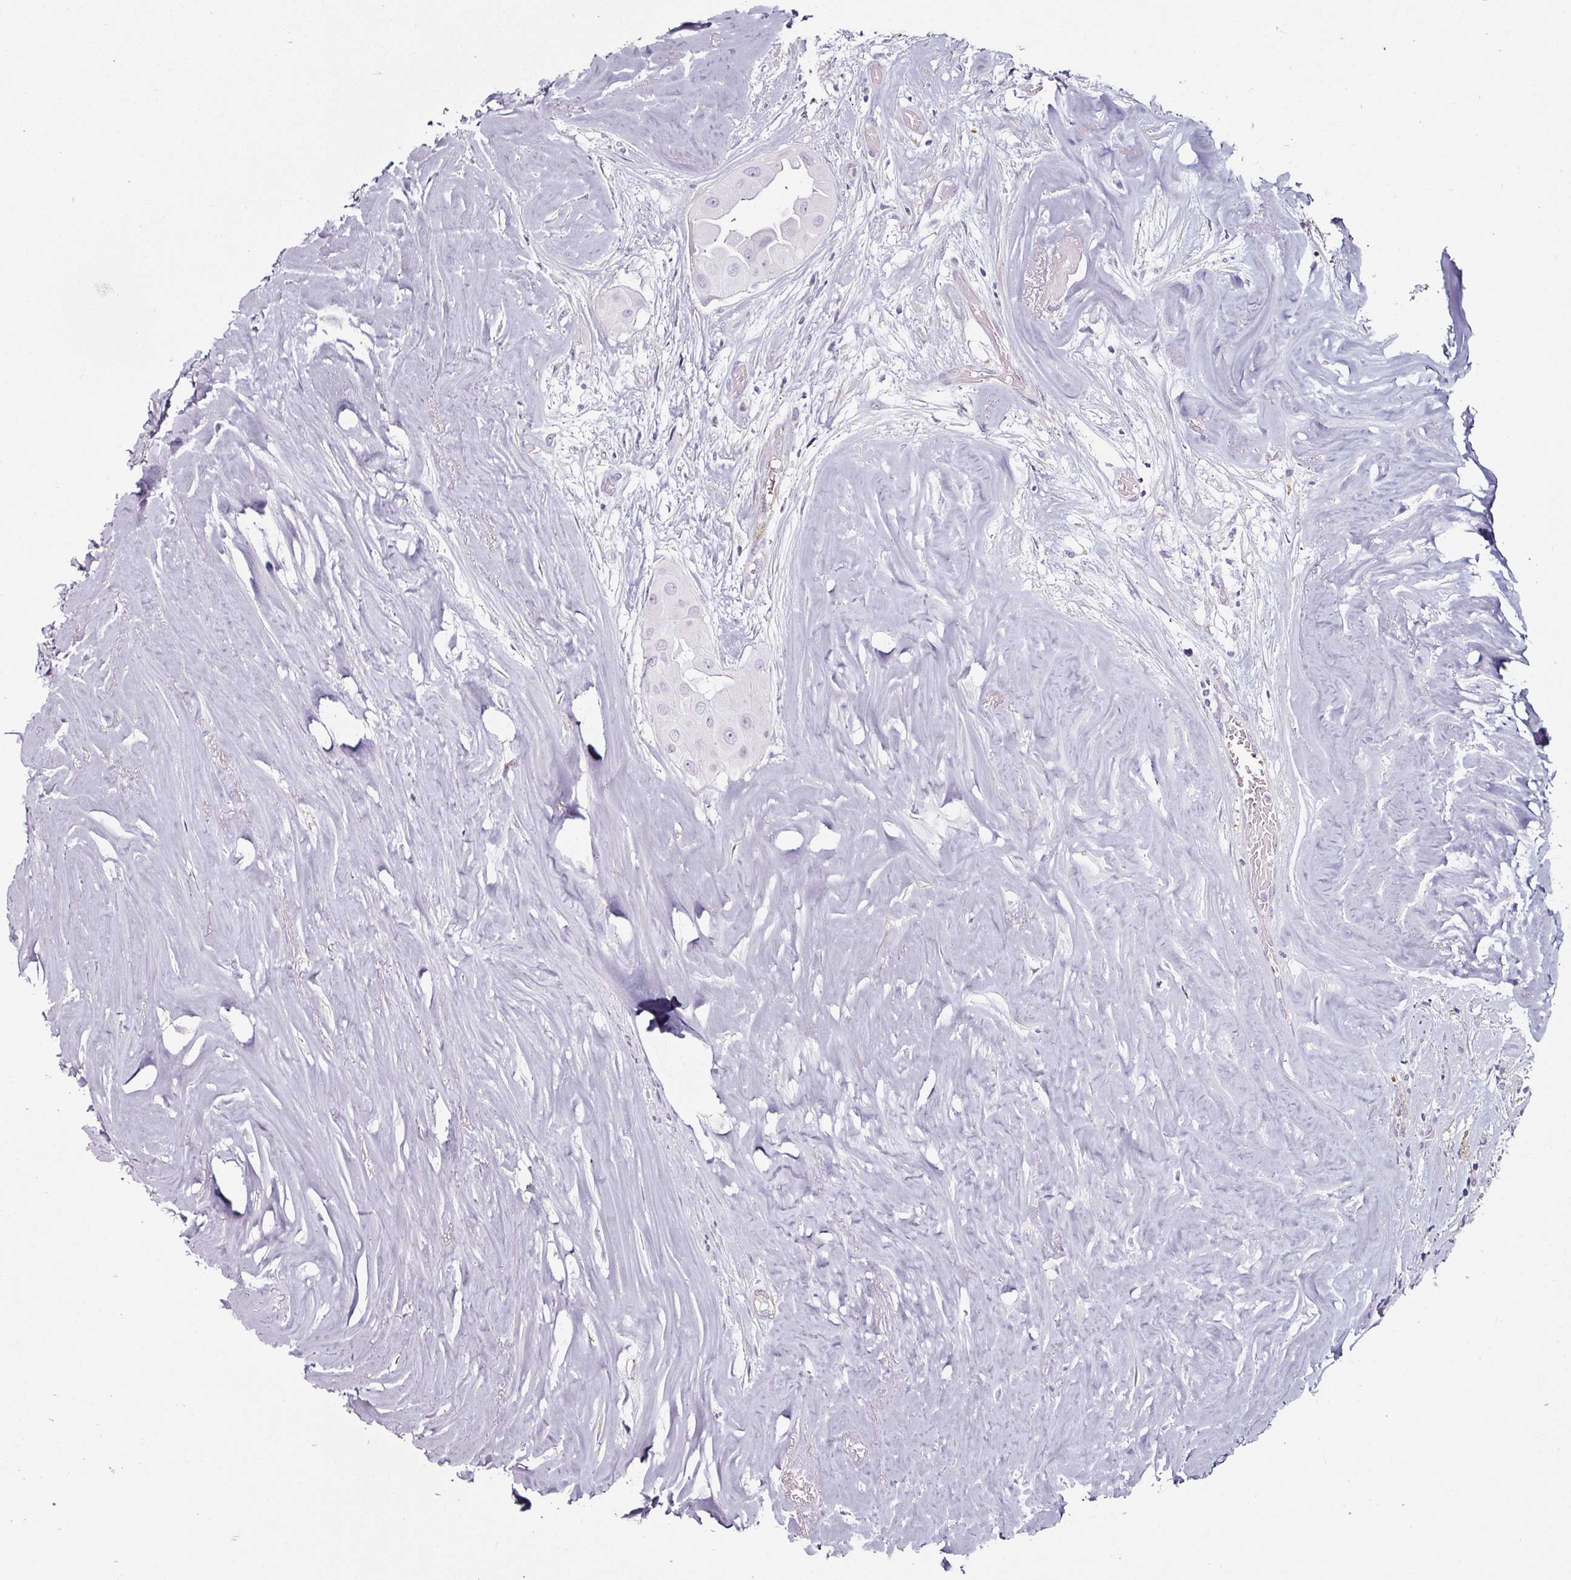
{"staining": {"intensity": "negative", "quantity": "none", "location": "none"}, "tissue": "thyroid cancer", "cell_type": "Tumor cells", "image_type": "cancer", "snomed": [{"axis": "morphology", "description": "Papillary adenocarcinoma, NOS"}, {"axis": "topography", "description": "Thyroid gland"}], "caption": "There is no significant expression in tumor cells of papillary adenocarcinoma (thyroid).", "gene": "CAP2", "patient": {"sex": "female", "age": 59}}